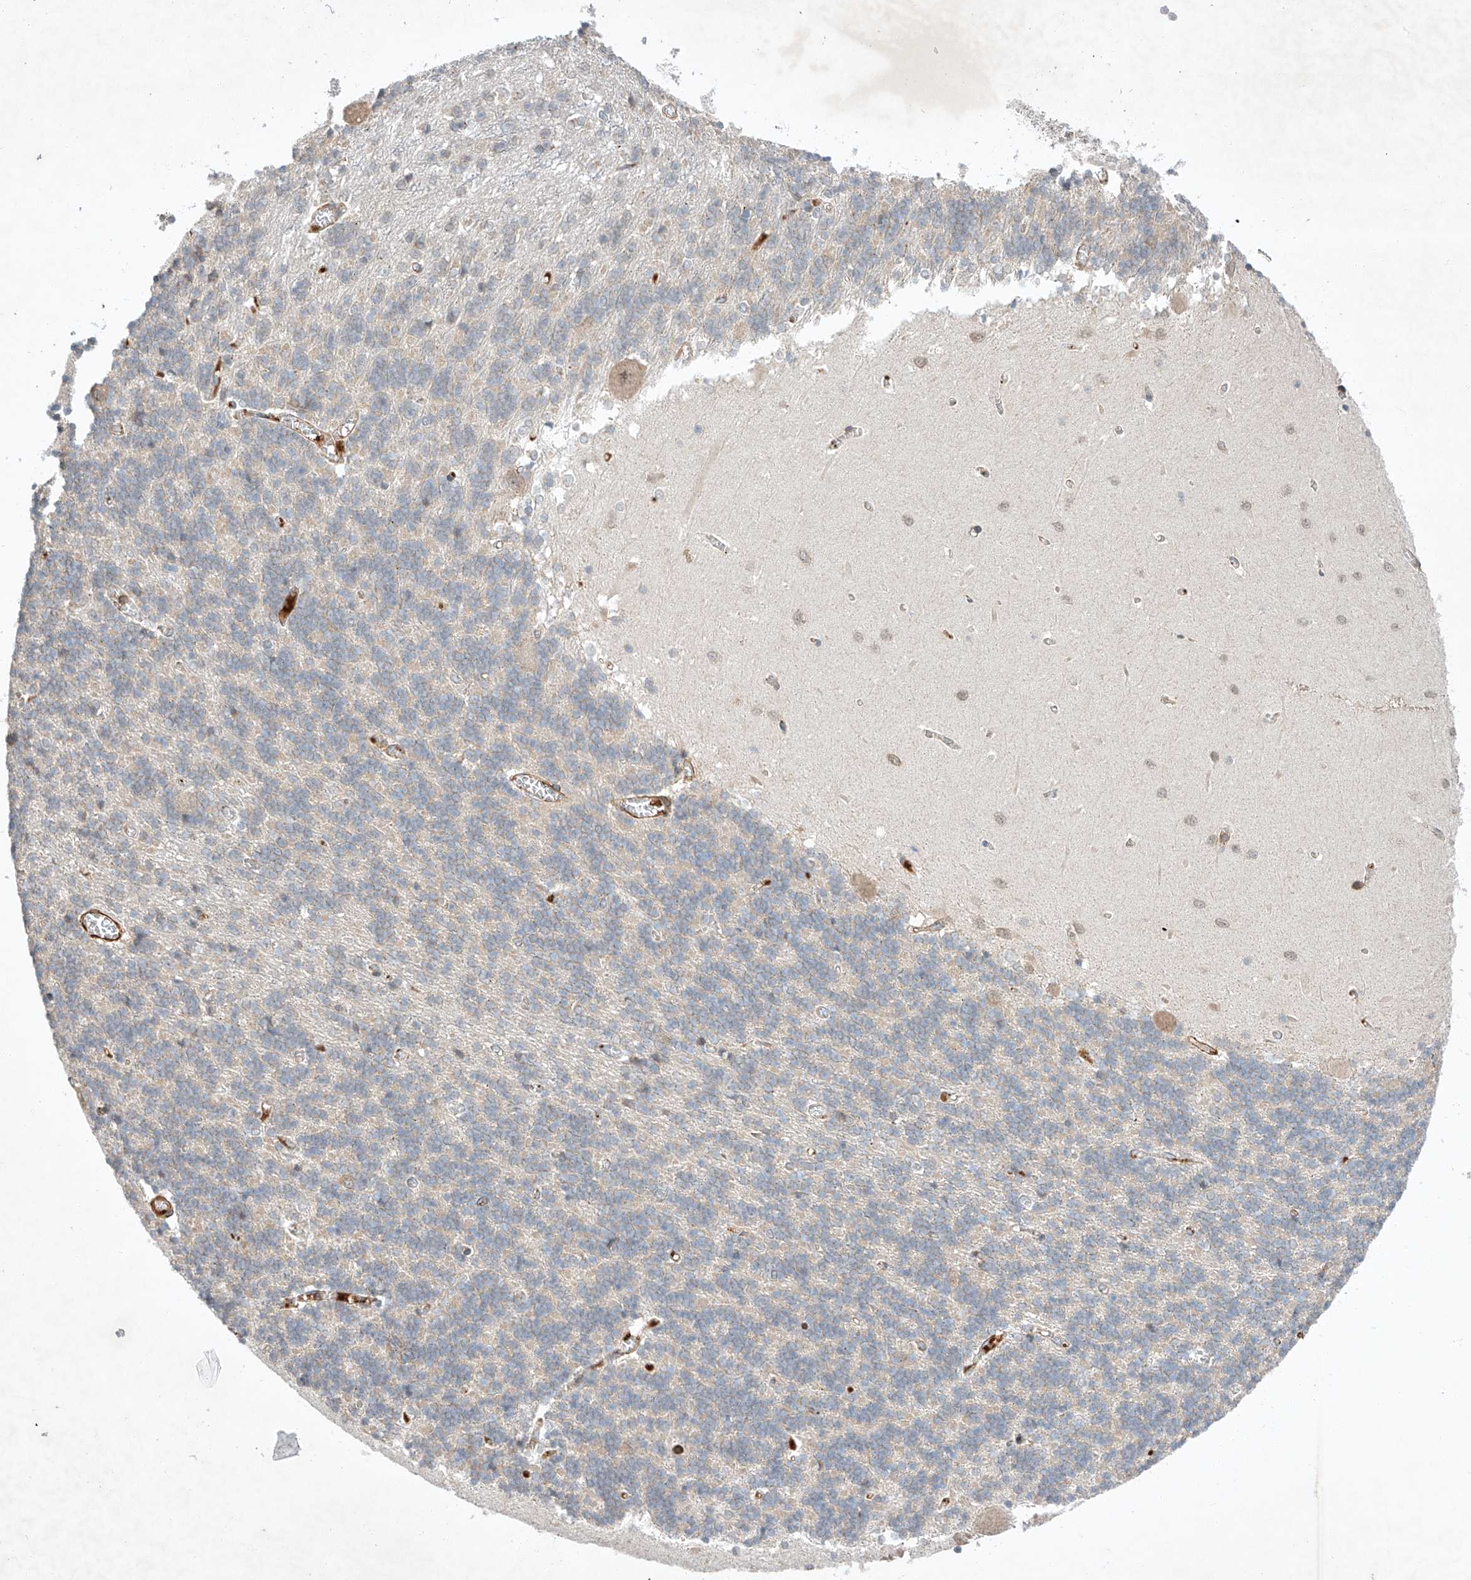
{"staining": {"intensity": "negative", "quantity": "none", "location": "none"}, "tissue": "cerebellum", "cell_type": "Cells in granular layer", "image_type": "normal", "snomed": [{"axis": "morphology", "description": "Normal tissue, NOS"}, {"axis": "topography", "description": "Cerebellum"}], "caption": "A micrograph of cerebellum stained for a protein exhibits no brown staining in cells in granular layer.", "gene": "ARHGAP33", "patient": {"sex": "male", "age": 37}}